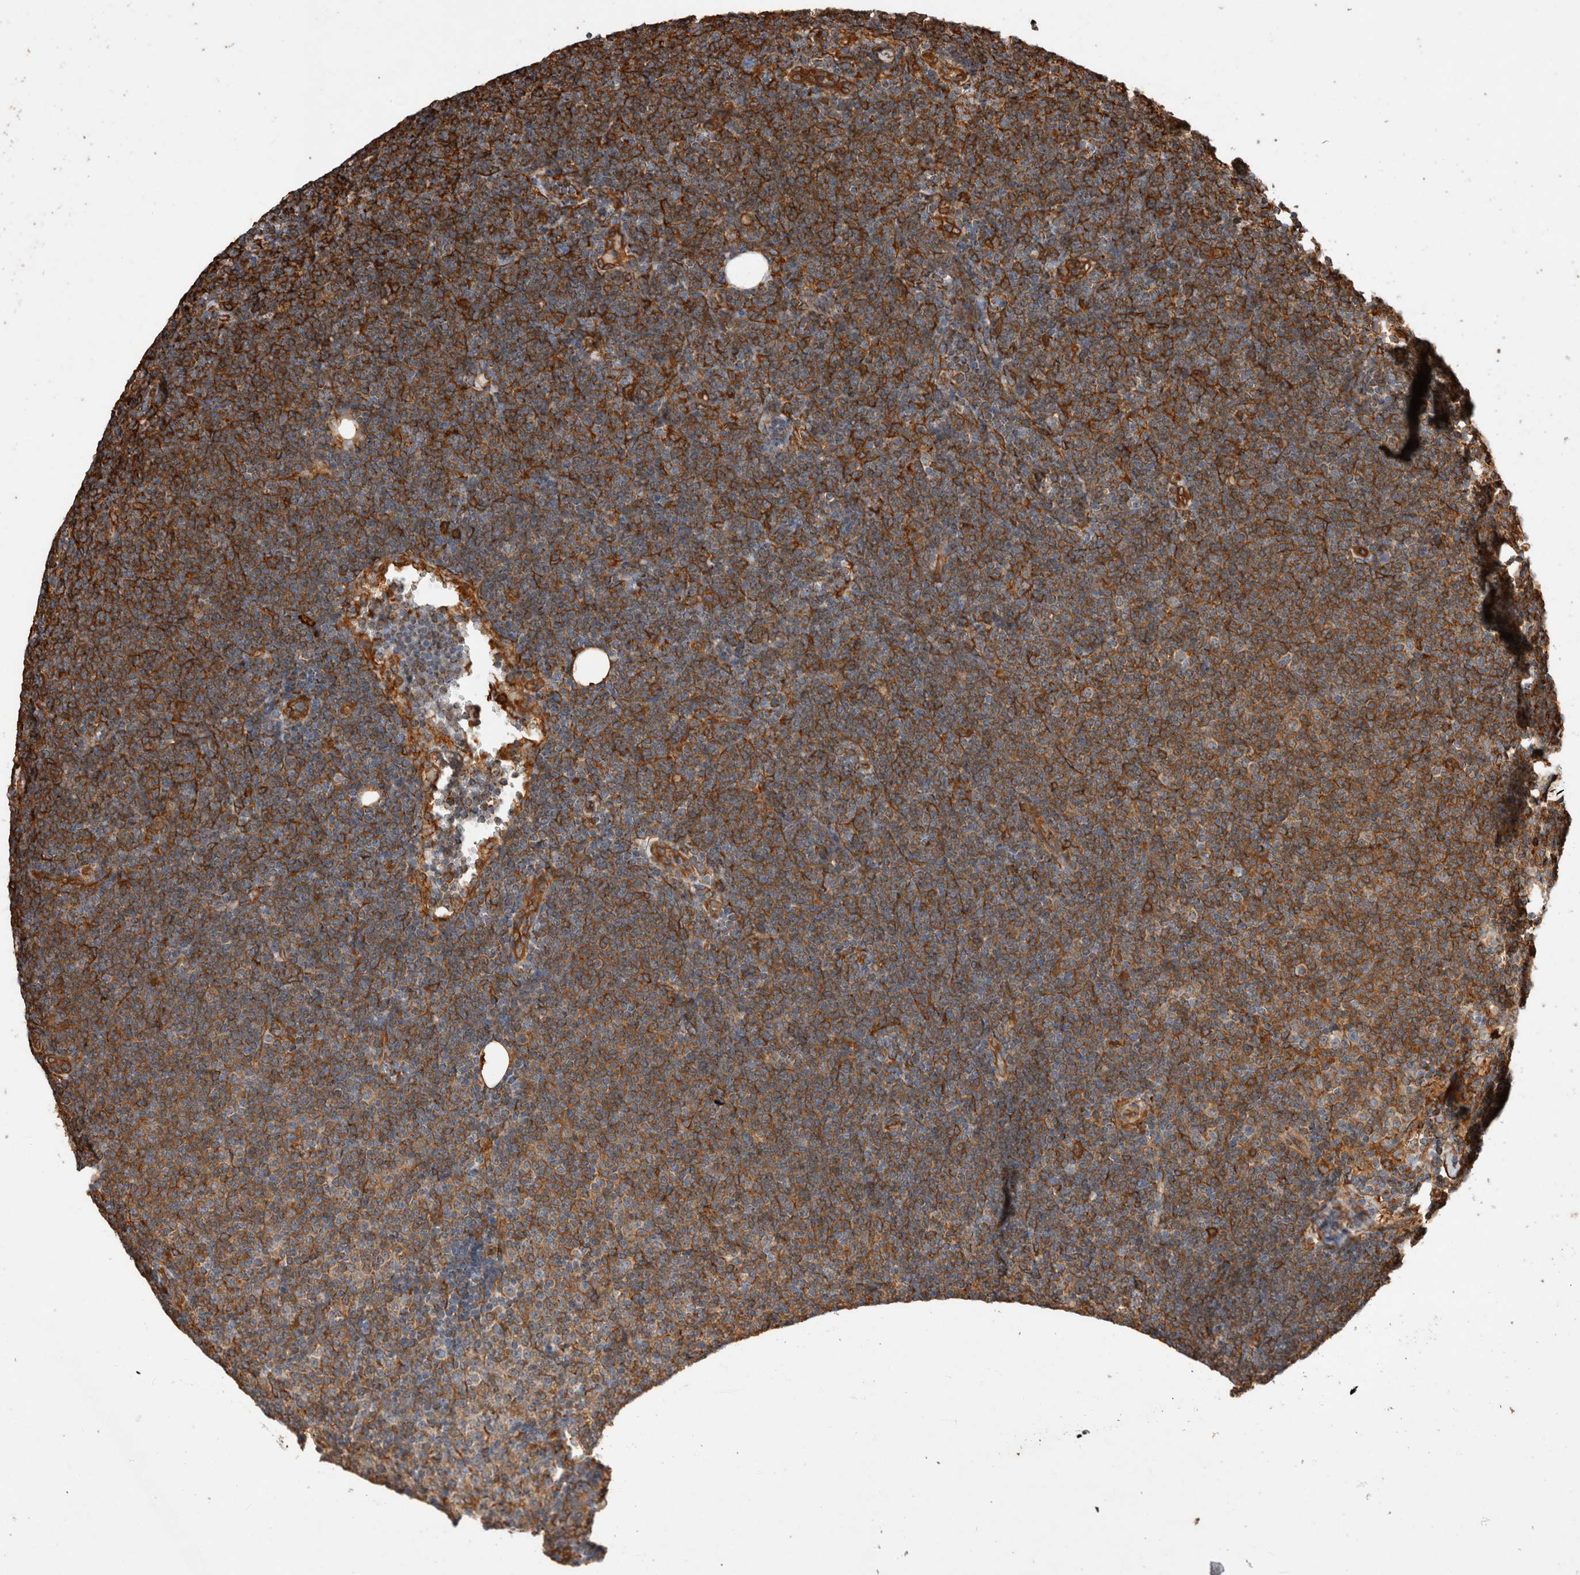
{"staining": {"intensity": "strong", "quantity": "25%-75%", "location": "cytoplasmic/membranous"}, "tissue": "lymphoma", "cell_type": "Tumor cells", "image_type": "cancer", "snomed": [{"axis": "morphology", "description": "Malignant lymphoma, non-Hodgkin's type, Low grade"}, {"axis": "topography", "description": "Lymph node"}], "caption": "A micrograph showing strong cytoplasmic/membranous positivity in about 25%-75% of tumor cells in low-grade malignant lymphoma, non-Hodgkin's type, as visualized by brown immunohistochemical staining.", "gene": "ZNF397", "patient": {"sex": "female", "age": 53}}